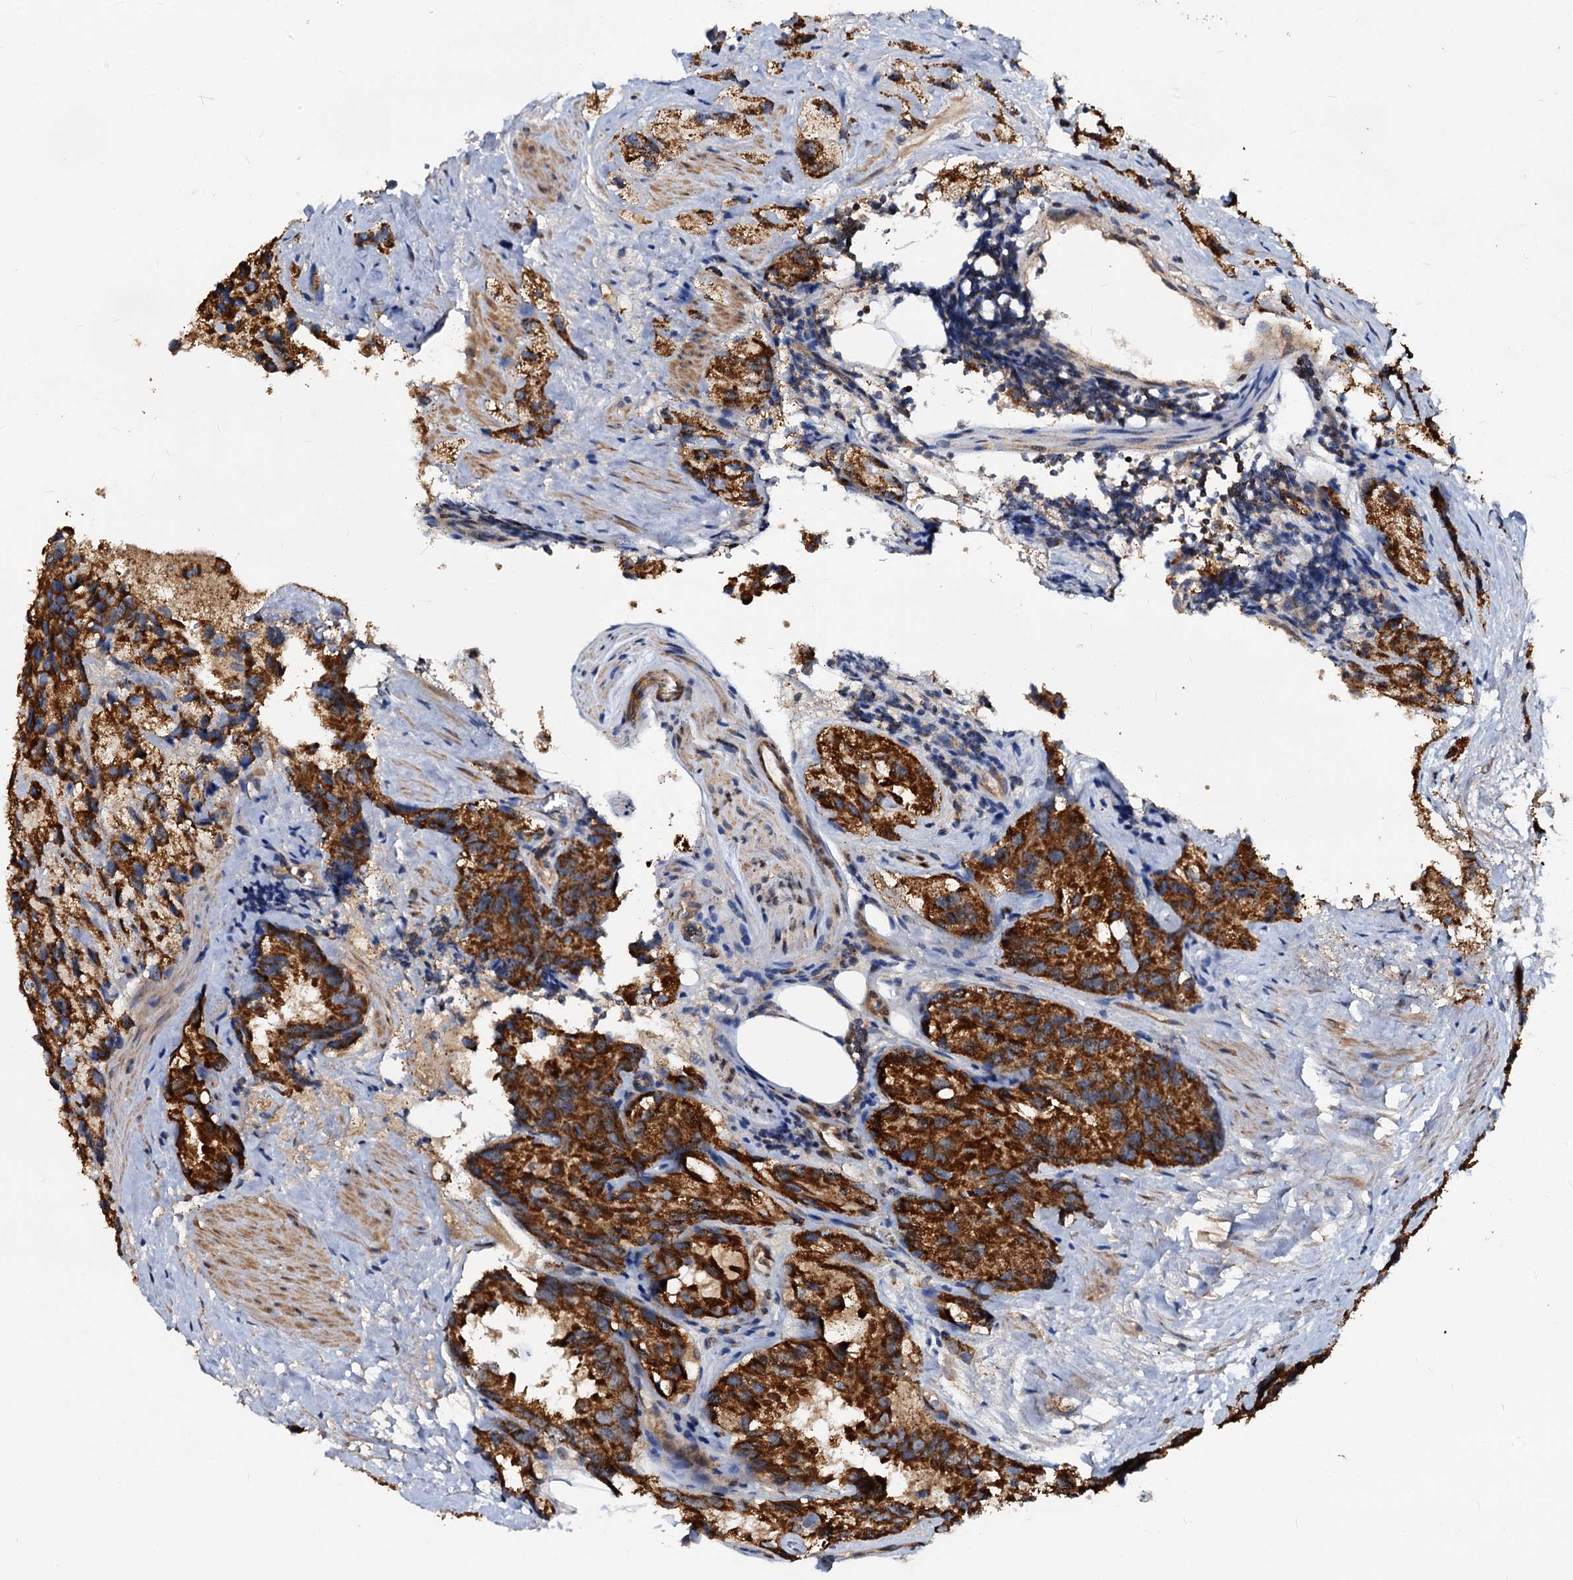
{"staining": {"intensity": "strong", "quantity": ">75%", "location": "cytoplasmic/membranous"}, "tissue": "prostate cancer", "cell_type": "Tumor cells", "image_type": "cancer", "snomed": [{"axis": "morphology", "description": "Adenocarcinoma, High grade"}, {"axis": "topography", "description": "Prostate"}], "caption": "IHC micrograph of human prostate cancer stained for a protein (brown), which reveals high levels of strong cytoplasmic/membranous expression in about >75% of tumor cells.", "gene": "CEP76", "patient": {"sex": "male", "age": 66}}